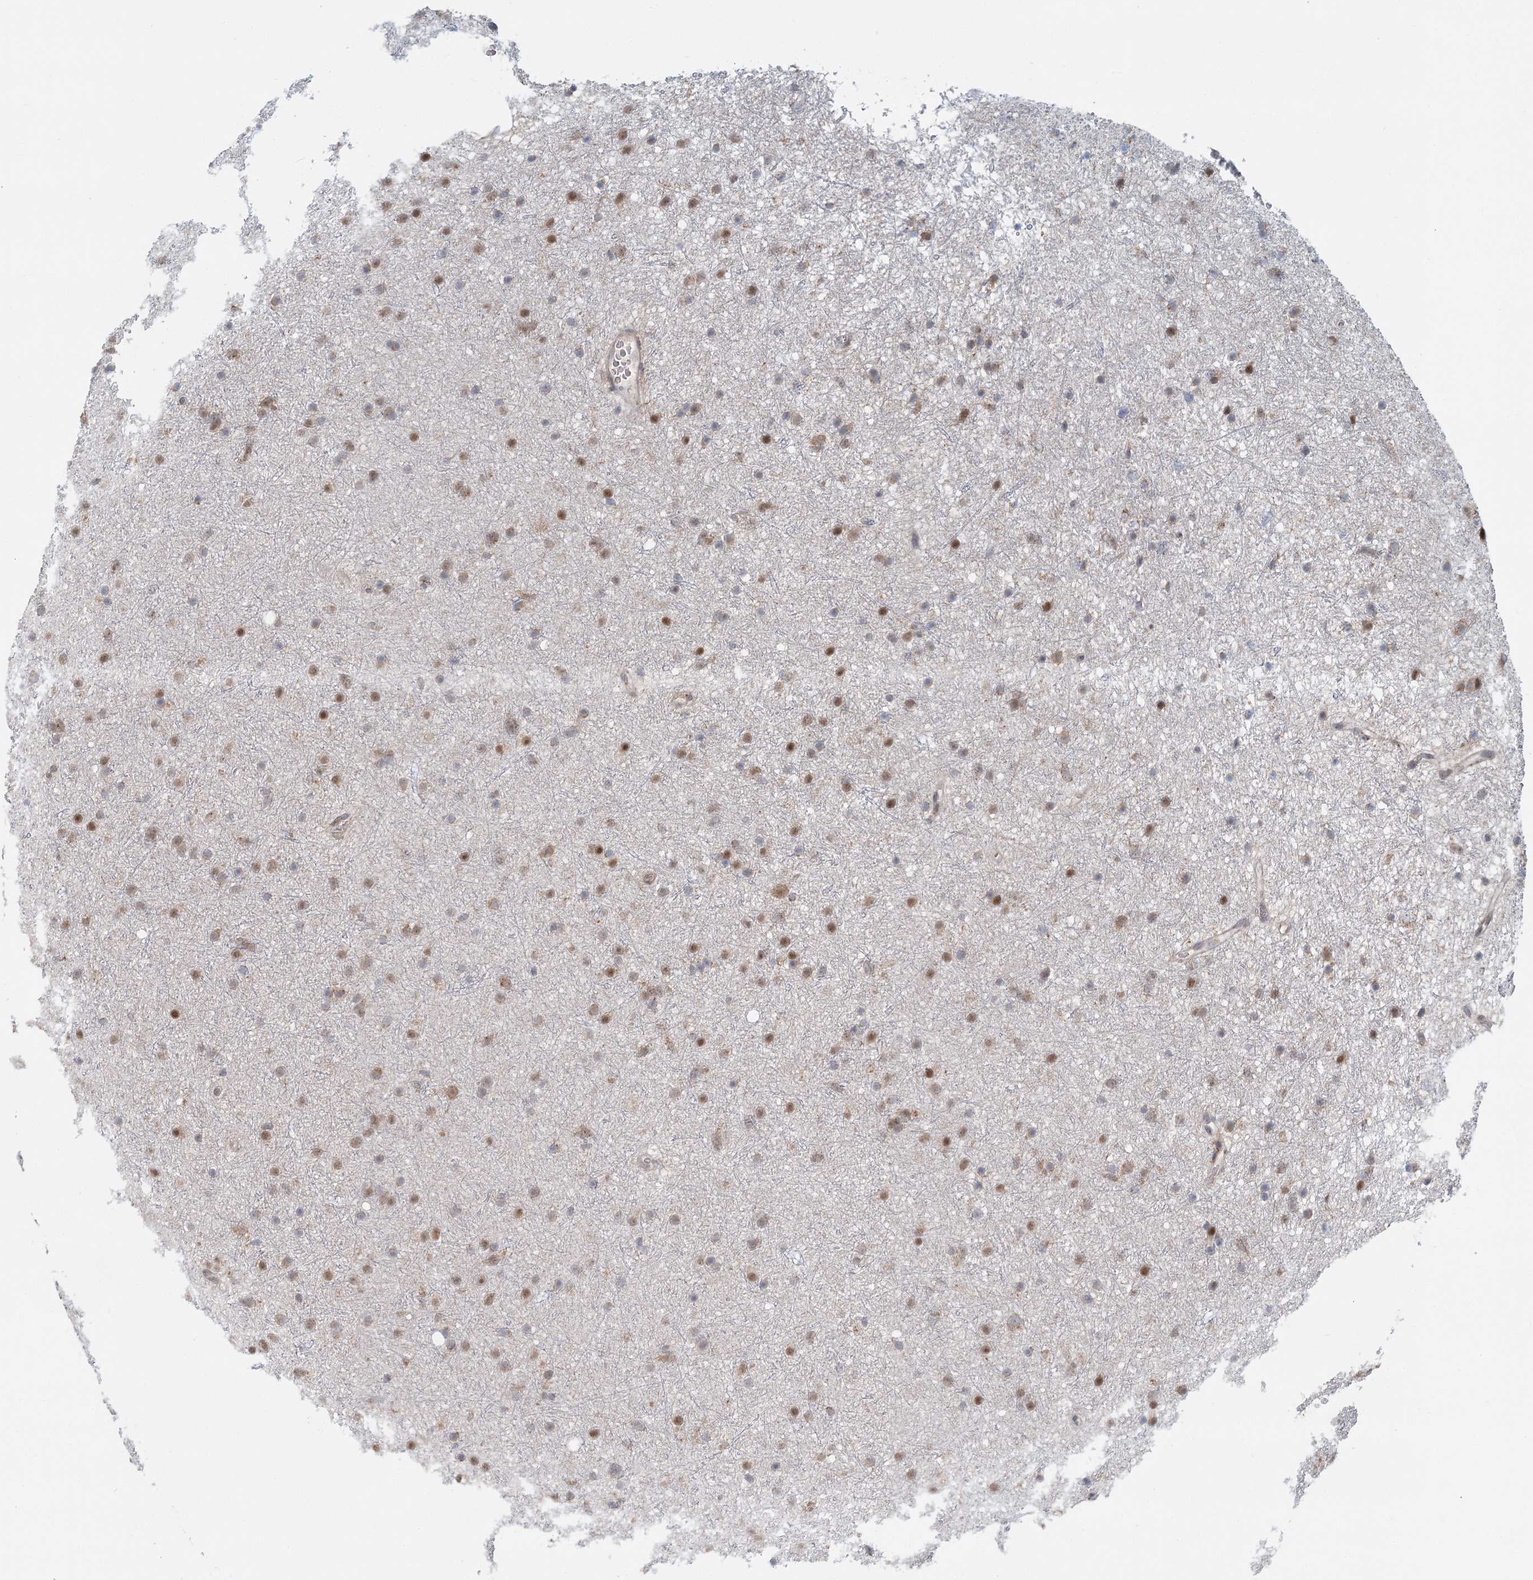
{"staining": {"intensity": "moderate", "quantity": "25%-75%", "location": "nuclear"}, "tissue": "glioma", "cell_type": "Tumor cells", "image_type": "cancer", "snomed": [{"axis": "morphology", "description": "Glioma, malignant, Low grade"}, {"axis": "topography", "description": "Cerebral cortex"}], "caption": "Protein staining of malignant low-grade glioma tissue exhibits moderate nuclear expression in approximately 25%-75% of tumor cells.", "gene": "ADK", "patient": {"sex": "female", "age": 39}}